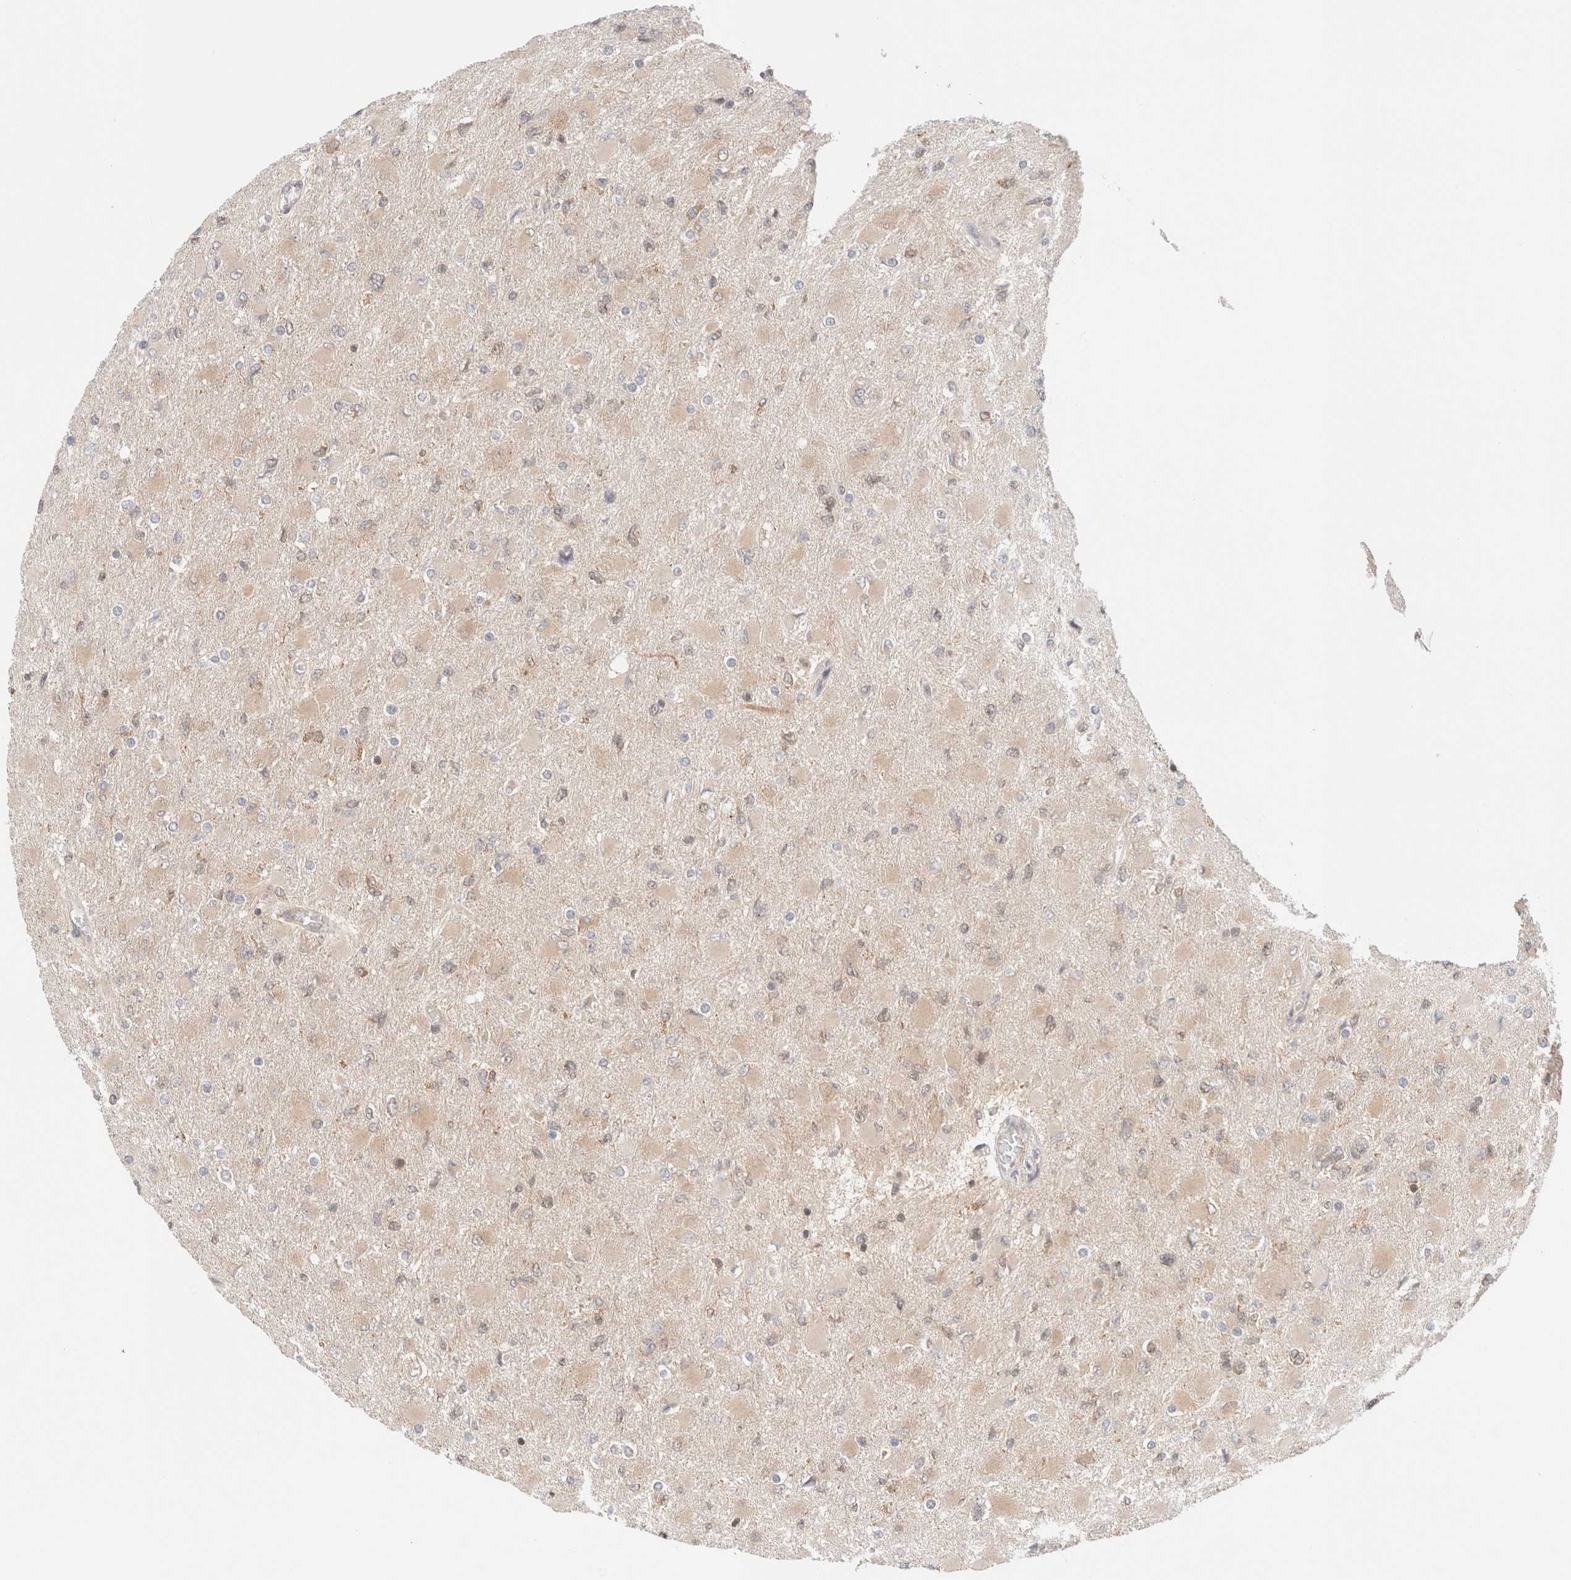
{"staining": {"intensity": "weak", "quantity": "<25%", "location": "cytoplasmic/membranous"}, "tissue": "glioma", "cell_type": "Tumor cells", "image_type": "cancer", "snomed": [{"axis": "morphology", "description": "Glioma, malignant, High grade"}, {"axis": "topography", "description": "Cerebral cortex"}], "caption": "DAB (3,3'-diaminobenzidine) immunohistochemical staining of high-grade glioma (malignant) shows no significant positivity in tumor cells. (IHC, brightfield microscopy, high magnification).", "gene": "XKR4", "patient": {"sex": "female", "age": 36}}